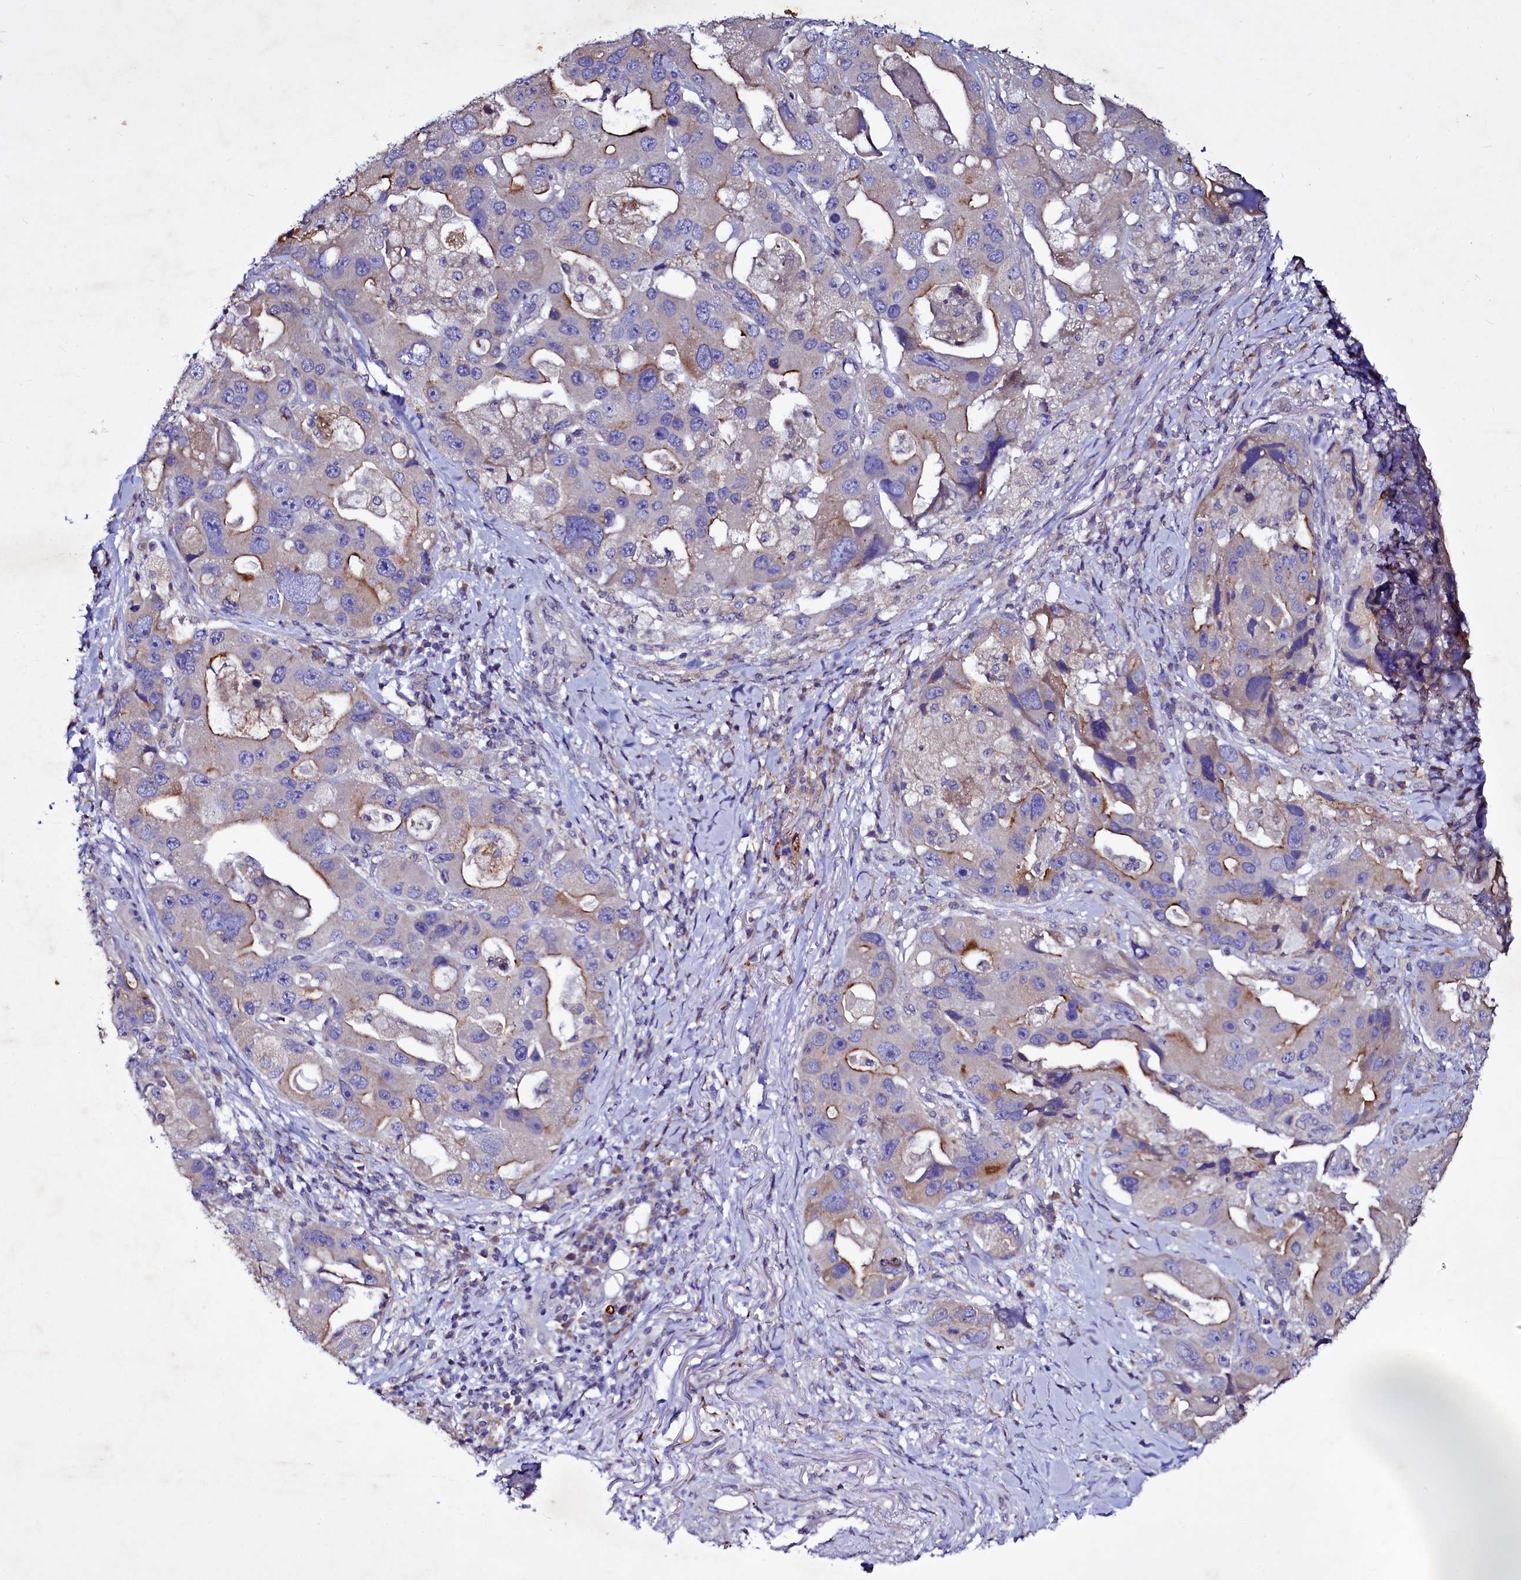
{"staining": {"intensity": "weak", "quantity": "<25%", "location": "cytoplasmic/membranous"}, "tissue": "lung cancer", "cell_type": "Tumor cells", "image_type": "cancer", "snomed": [{"axis": "morphology", "description": "Adenocarcinoma, NOS"}, {"axis": "topography", "description": "Lung"}], "caption": "Tumor cells are negative for protein expression in human lung cancer. (DAB (3,3'-diaminobenzidine) immunohistochemistry (IHC) with hematoxylin counter stain).", "gene": "SELENOT", "patient": {"sex": "female", "age": 54}}